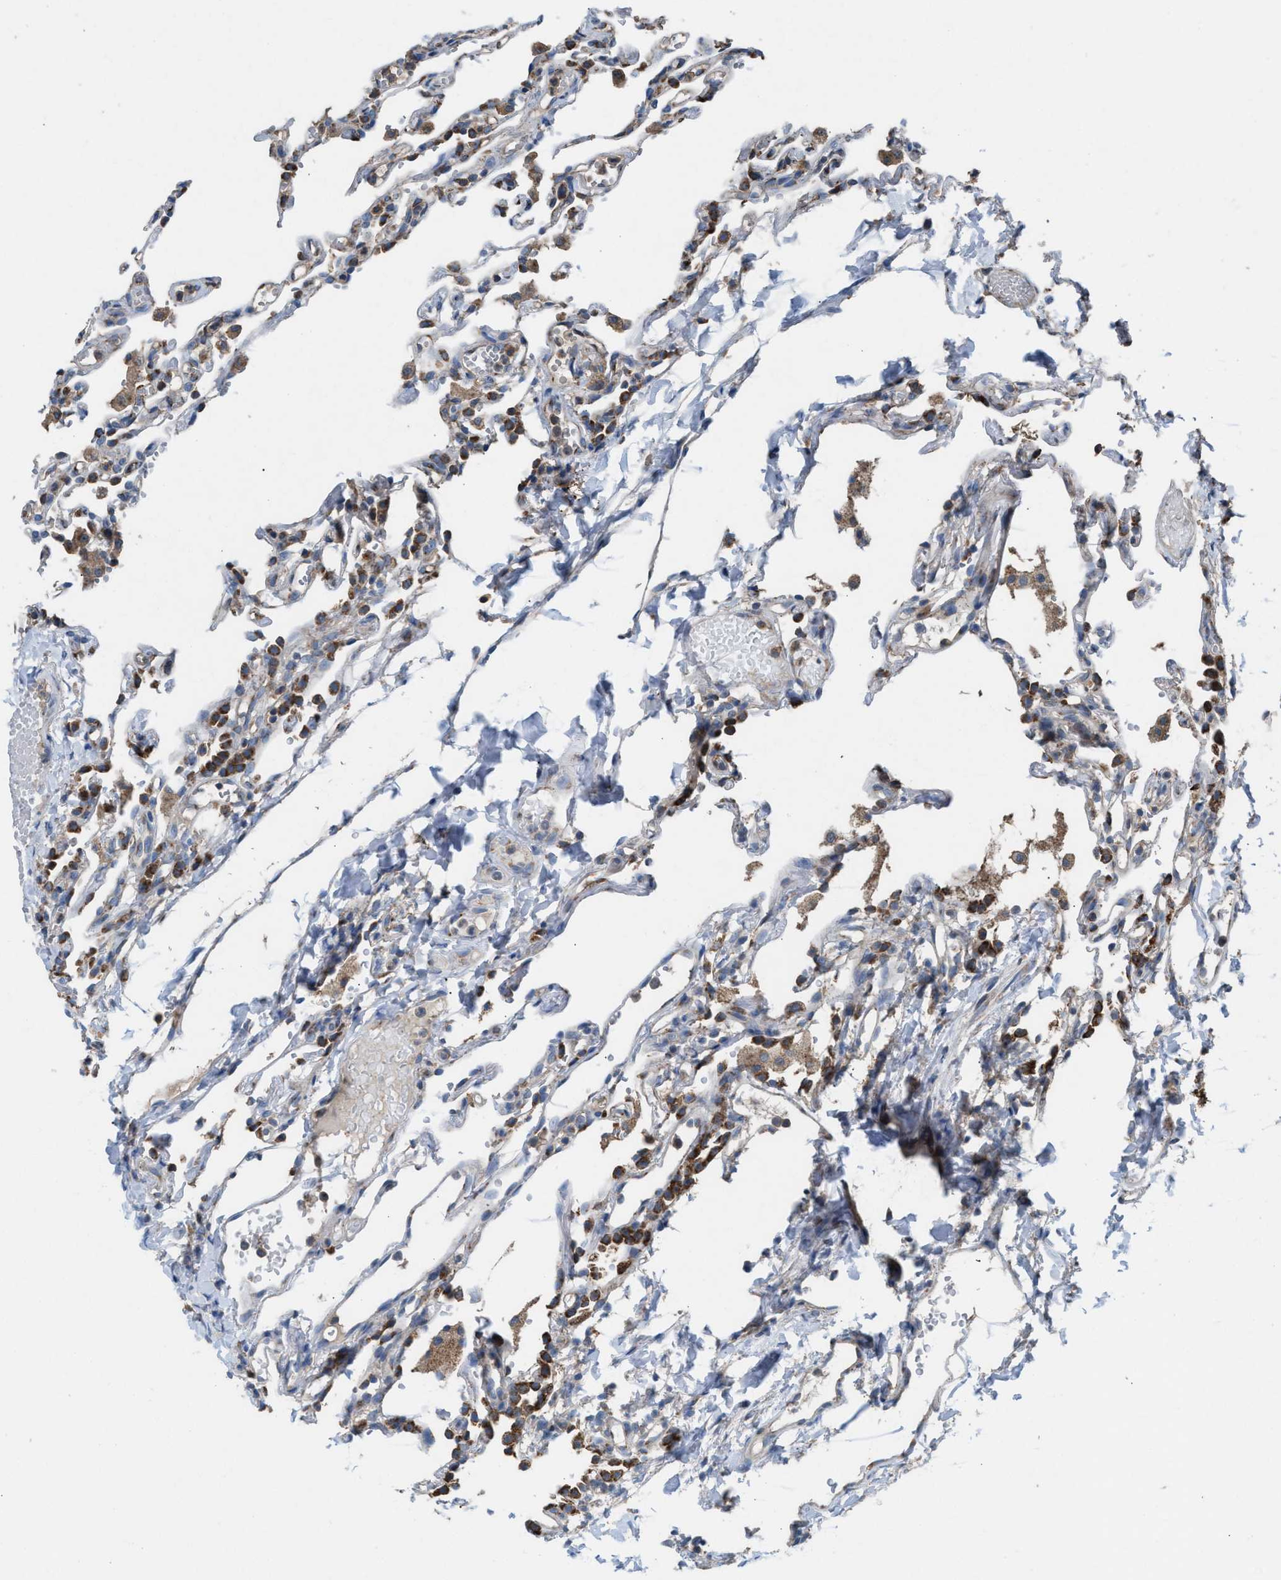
{"staining": {"intensity": "weak", "quantity": "<25%", "location": "cytoplasmic/membranous"}, "tissue": "lung", "cell_type": "Alveolar cells", "image_type": "normal", "snomed": [{"axis": "morphology", "description": "Normal tissue, NOS"}, {"axis": "topography", "description": "Lung"}], "caption": "IHC micrograph of normal human lung stained for a protein (brown), which reveals no positivity in alveolar cells. (Stains: DAB immunohistochemistry (IHC) with hematoxylin counter stain, Microscopy: brightfield microscopy at high magnification).", "gene": "TPK1", "patient": {"sex": "male", "age": 21}}